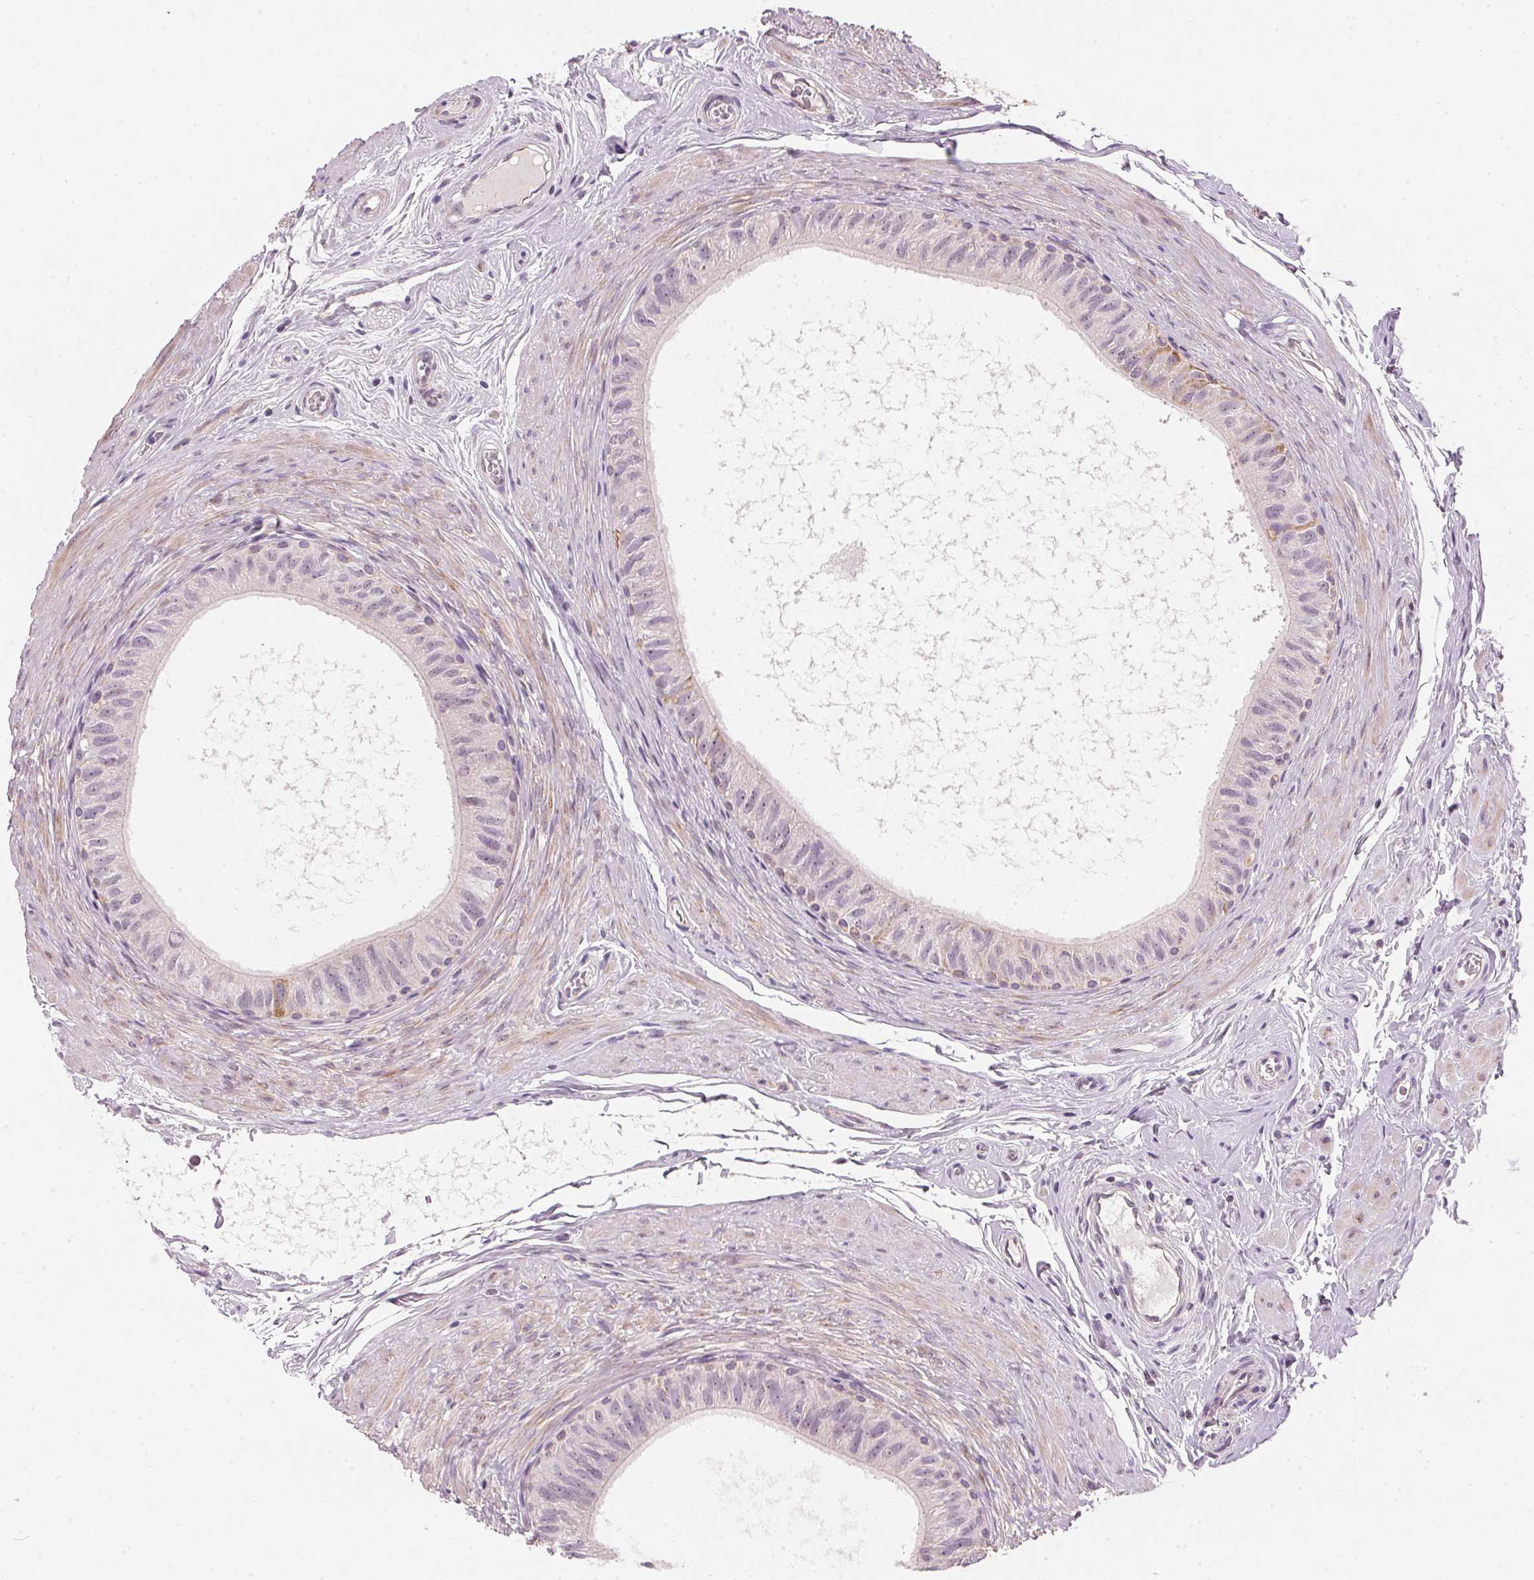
{"staining": {"intensity": "weak", "quantity": "25%-75%", "location": "cytoplasmic/membranous"}, "tissue": "epididymis", "cell_type": "Glandular cells", "image_type": "normal", "snomed": [{"axis": "morphology", "description": "Normal tissue, NOS"}, {"axis": "topography", "description": "Epididymis"}], "caption": "Unremarkable epididymis reveals weak cytoplasmic/membranous staining in approximately 25%-75% of glandular cells Ihc stains the protein of interest in brown and the nuclei are stained blue..", "gene": "COQ7", "patient": {"sex": "male", "age": 36}}